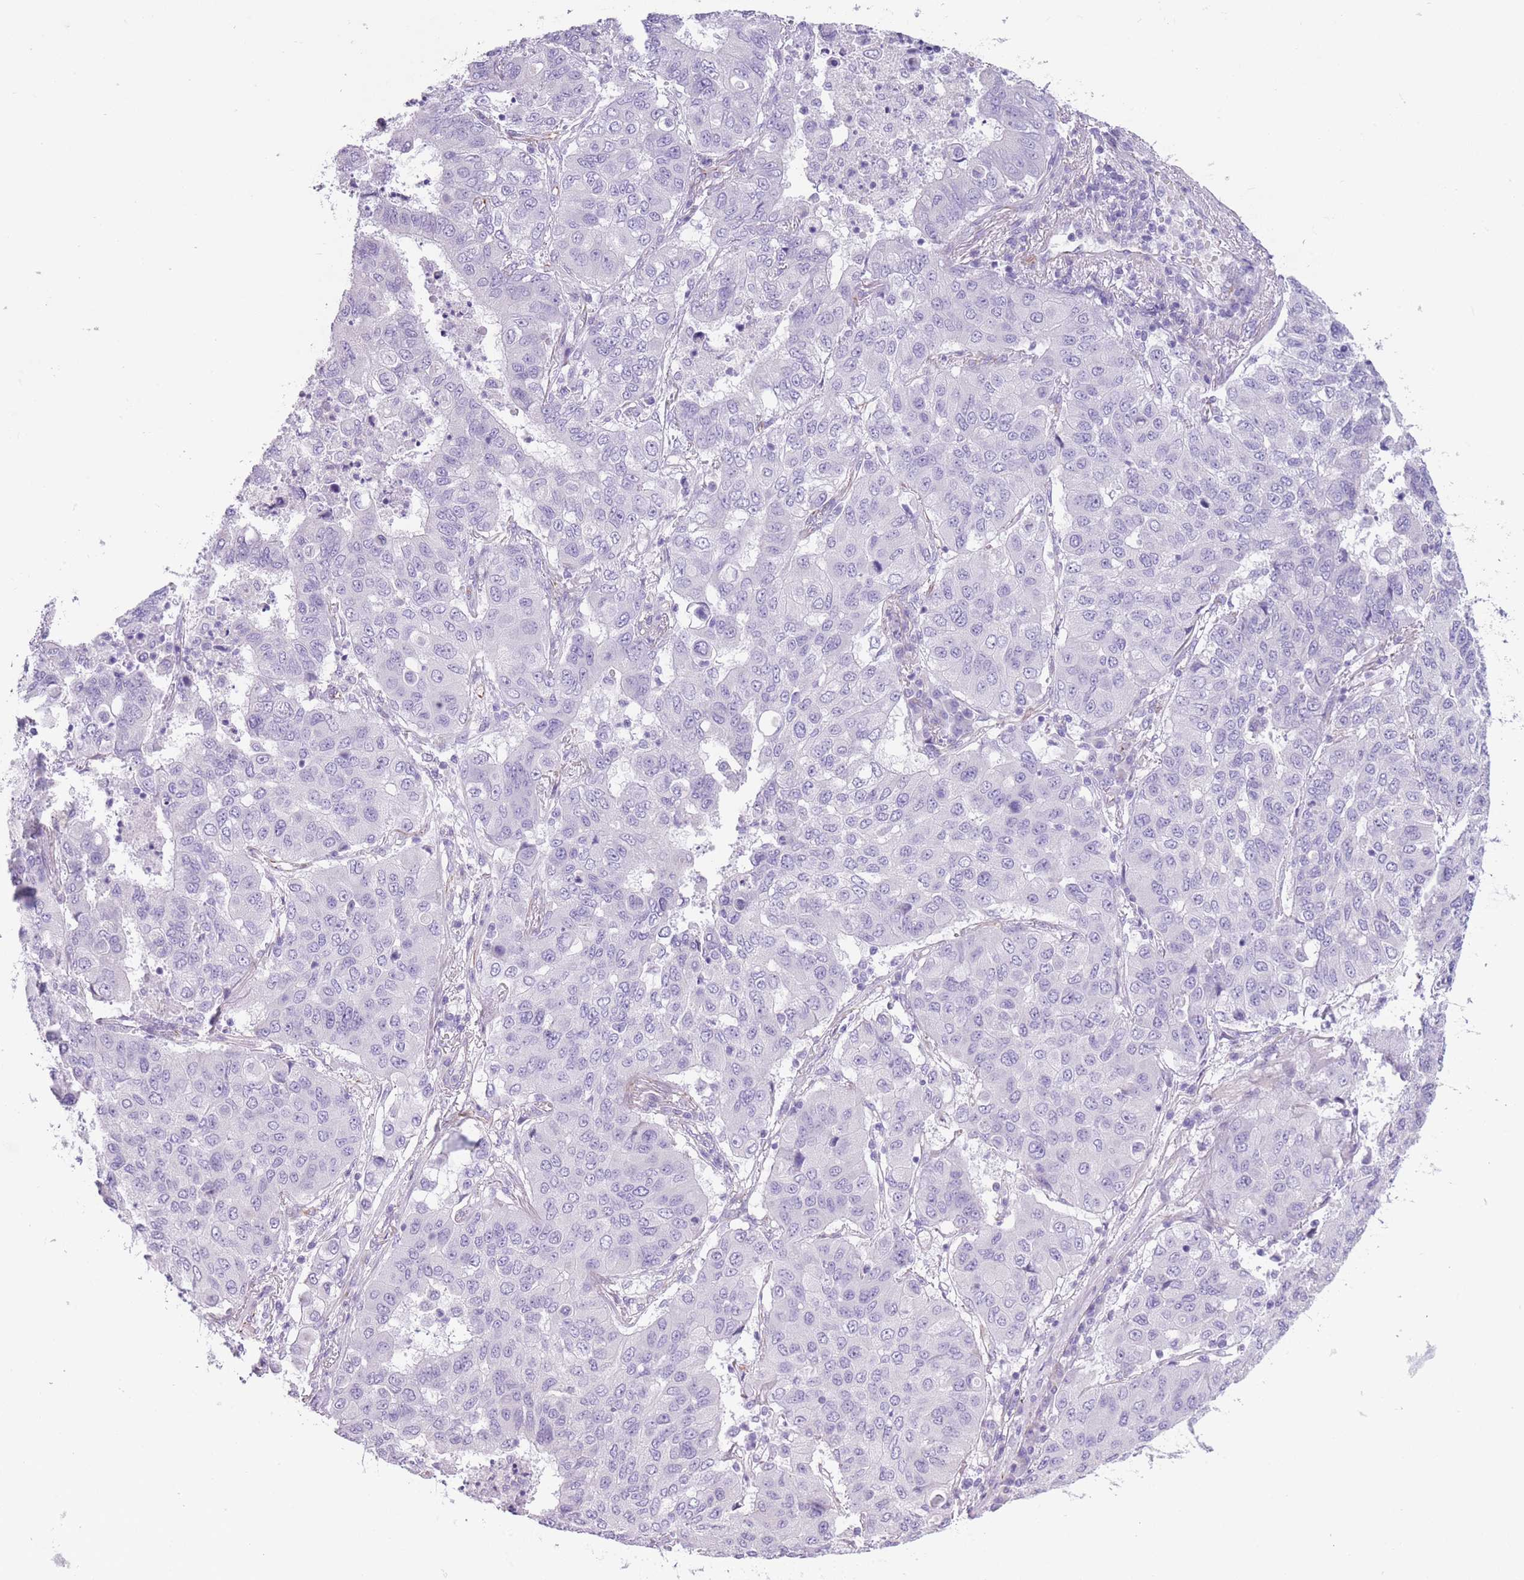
{"staining": {"intensity": "negative", "quantity": "none", "location": "none"}, "tissue": "lung cancer", "cell_type": "Tumor cells", "image_type": "cancer", "snomed": [{"axis": "morphology", "description": "Squamous cell carcinoma, NOS"}, {"axis": "topography", "description": "Lung"}], "caption": "The photomicrograph exhibits no significant expression in tumor cells of squamous cell carcinoma (lung).", "gene": "PTCD1", "patient": {"sex": "male", "age": 74}}